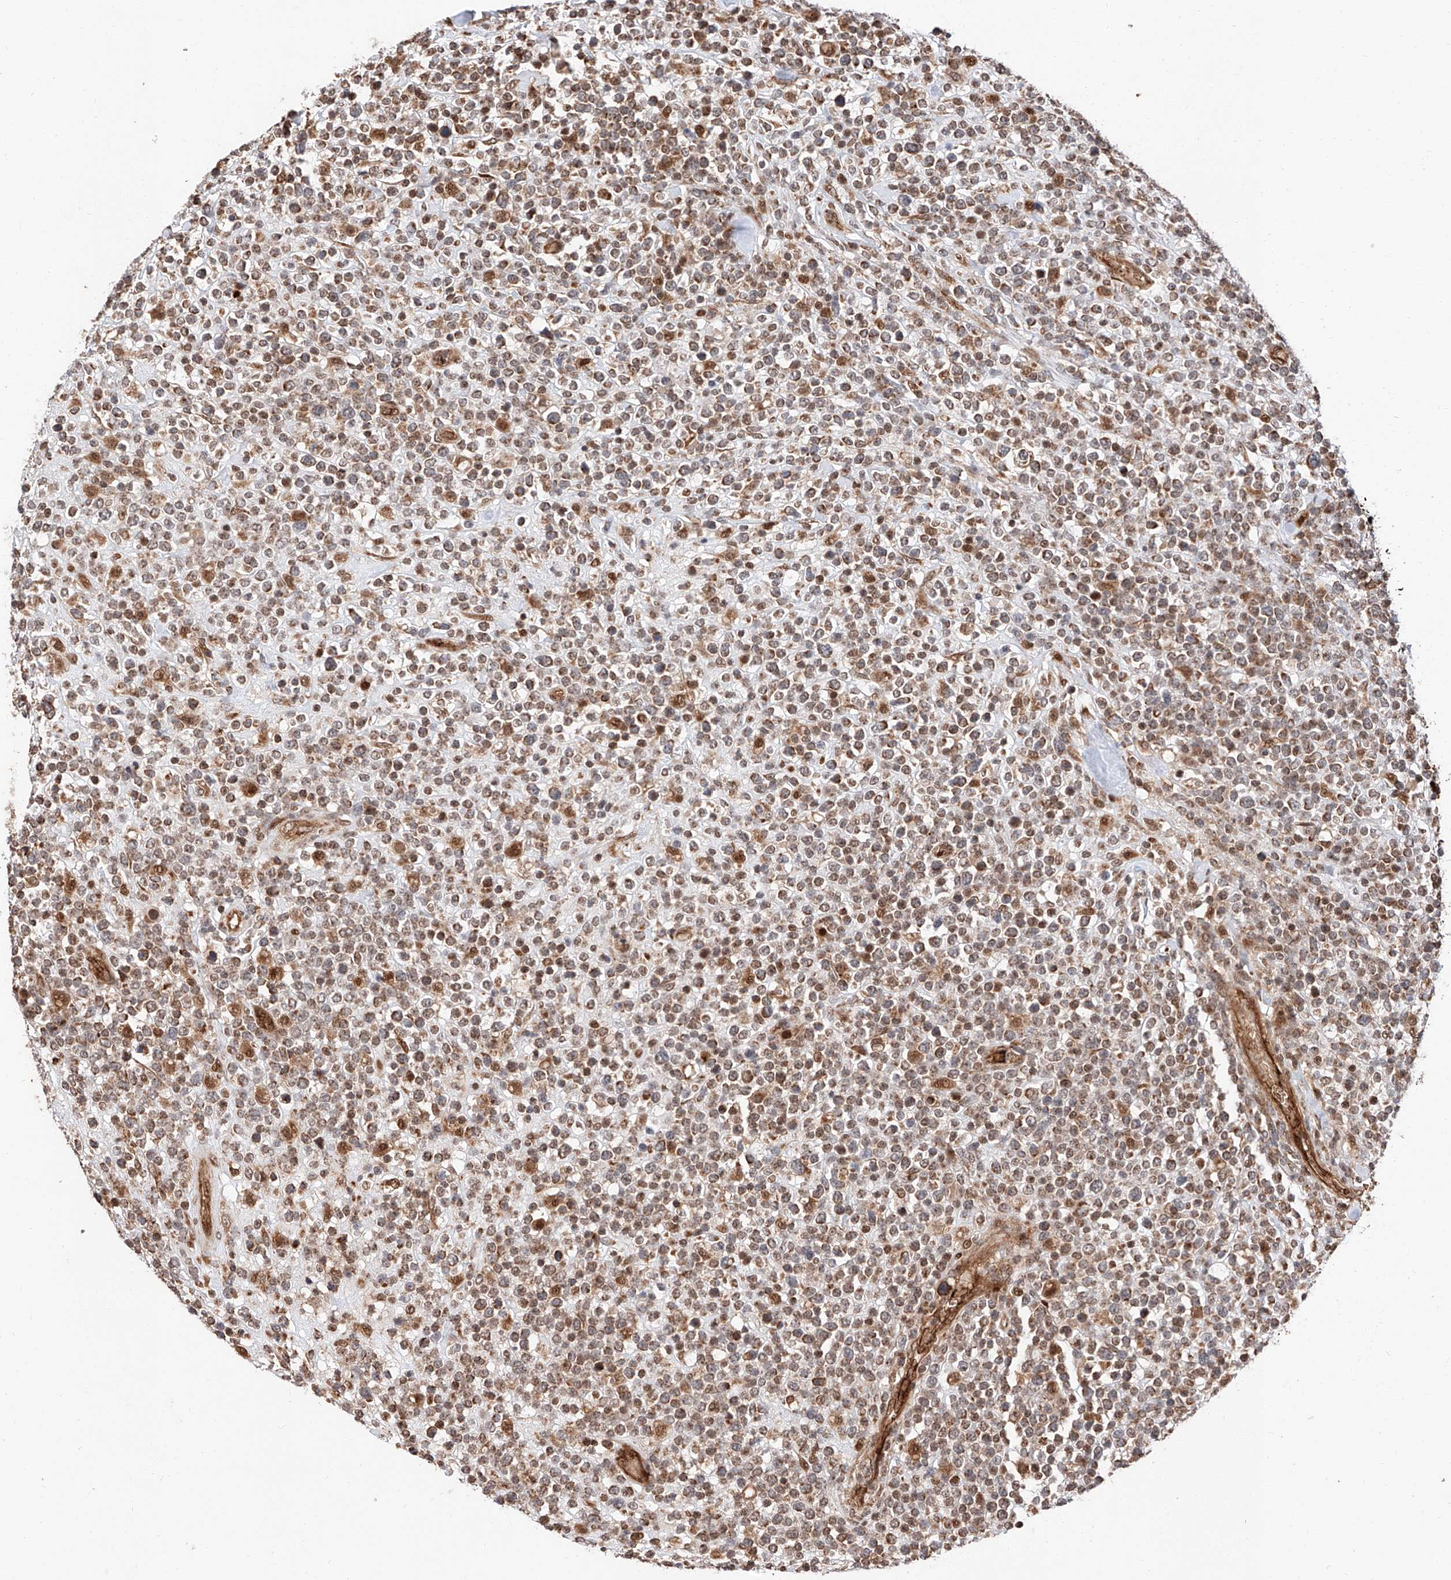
{"staining": {"intensity": "moderate", "quantity": ">75%", "location": "cytoplasmic/membranous"}, "tissue": "lymphoma", "cell_type": "Tumor cells", "image_type": "cancer", "snomed": [{"axis": "morphology", "description": "Malignant lymphoma, non-Hodgkin's type, High grade"}, {"axis": "topography", "description": "Colon"}], "caption": "High-grade malignant lymphoma, non-Hodgkin's type stained with a brown dye demonstrates moderate cytoplasmic/membranous positive staining in about >75% of tumor cells.", "gene": "THTPA", "patient": {"sex": "female", "age": 53}}